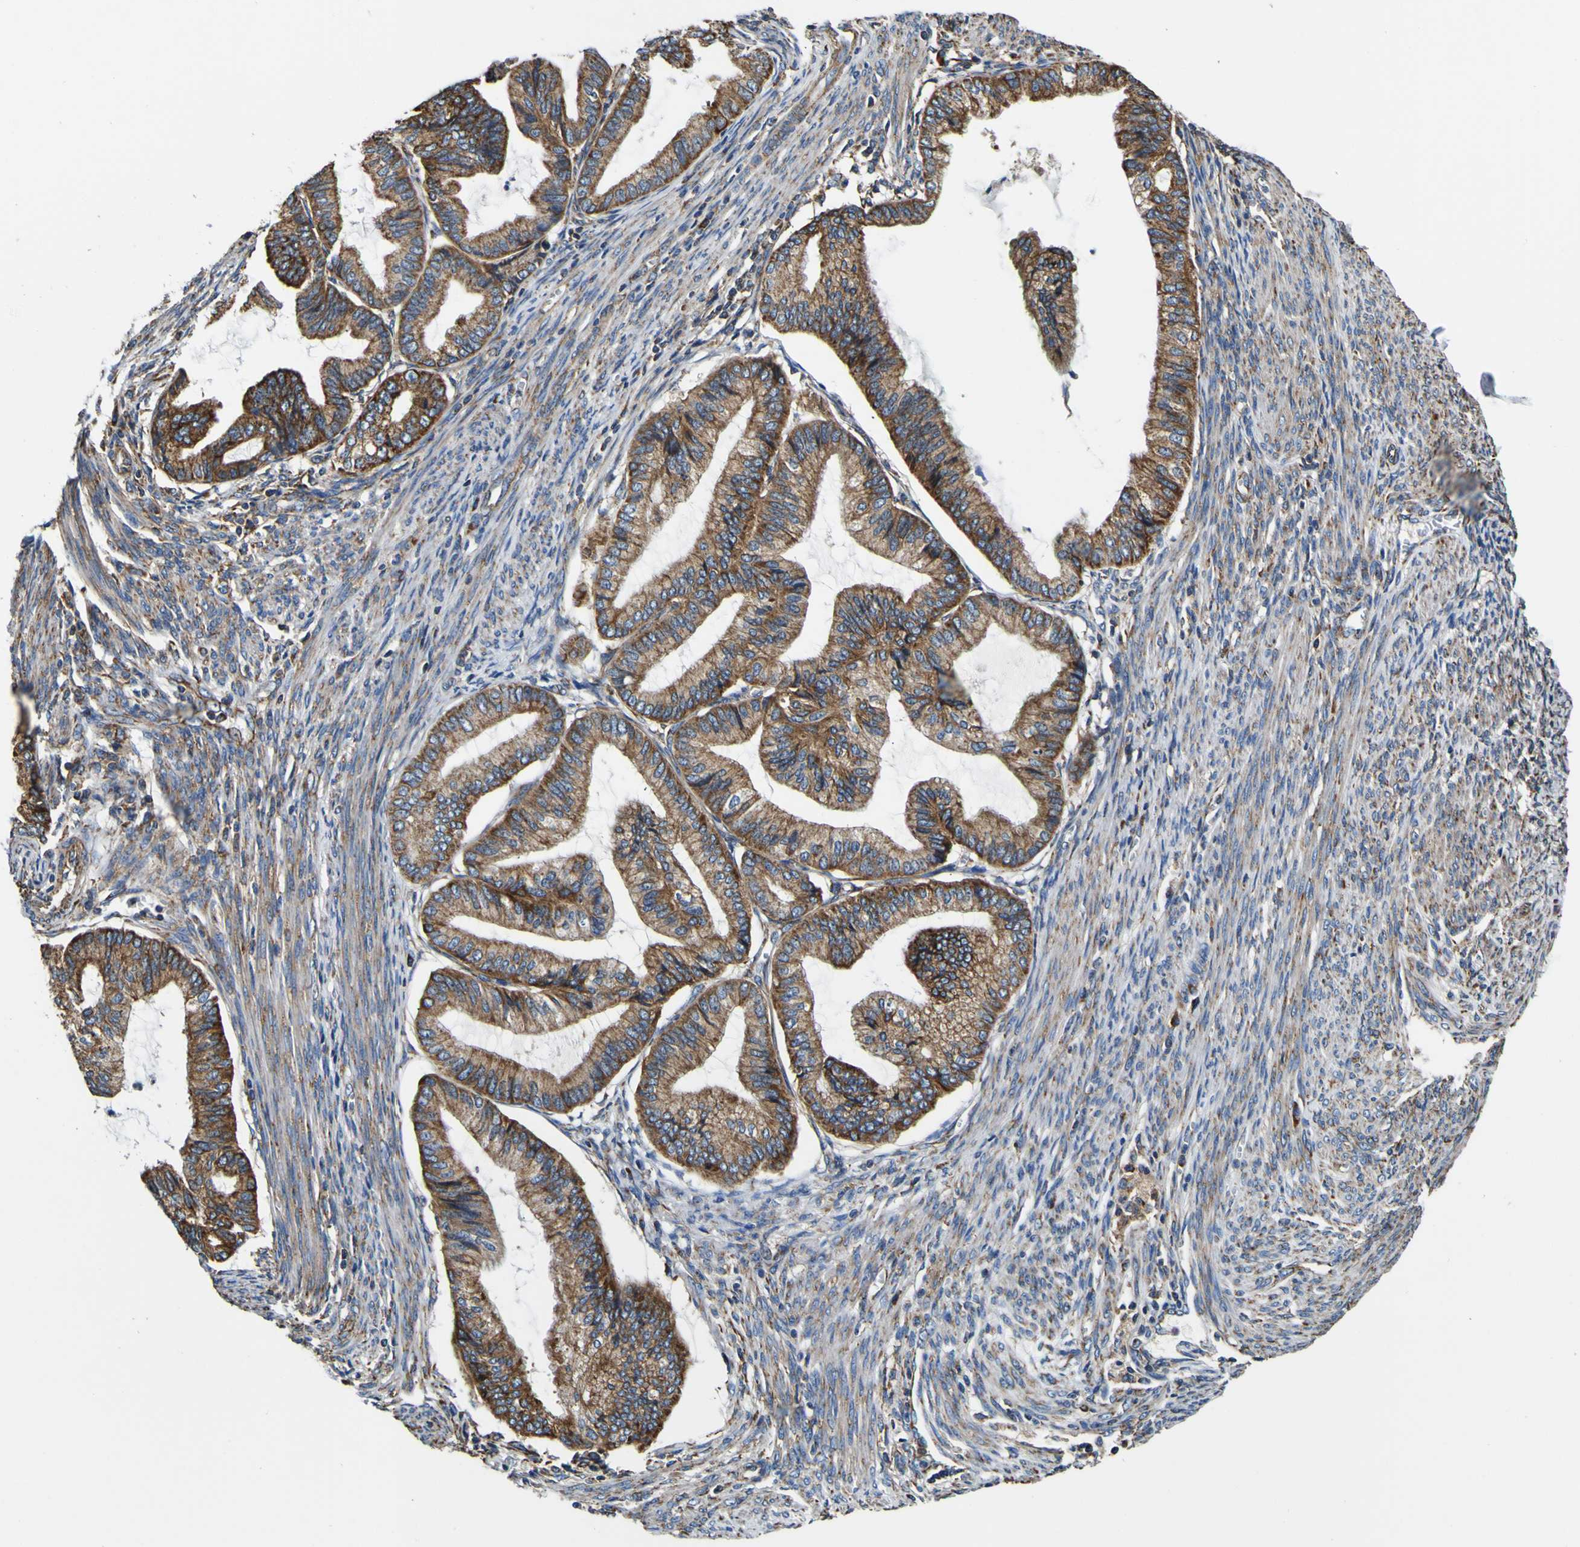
{"staining": {"intensity": "moderate", "quantity": ">75%", "location": "cytoplasmic/membranous"}, "tissue": "cervical cancer", "cell_type": "Tumor cells", "image_type": "cancer", "snomed": [{"axis": "morphology", "description": "Normal tissue, NOS"}, {"axis": "morphology", "description": "Adenocarcinoma, NOS"}, {"axis": "topography", "description": "Cervix"}, {"axis": "topography", "description": "Endometrium"}], "caption": "Protein staining by immunohistochemistry reveals moderate cytoplasmic/membranous expression in approximately >75% of tumor cells in cervical cancer.", "gene": "INPP5A", "patient": {"sex": "female", "age": 86}}